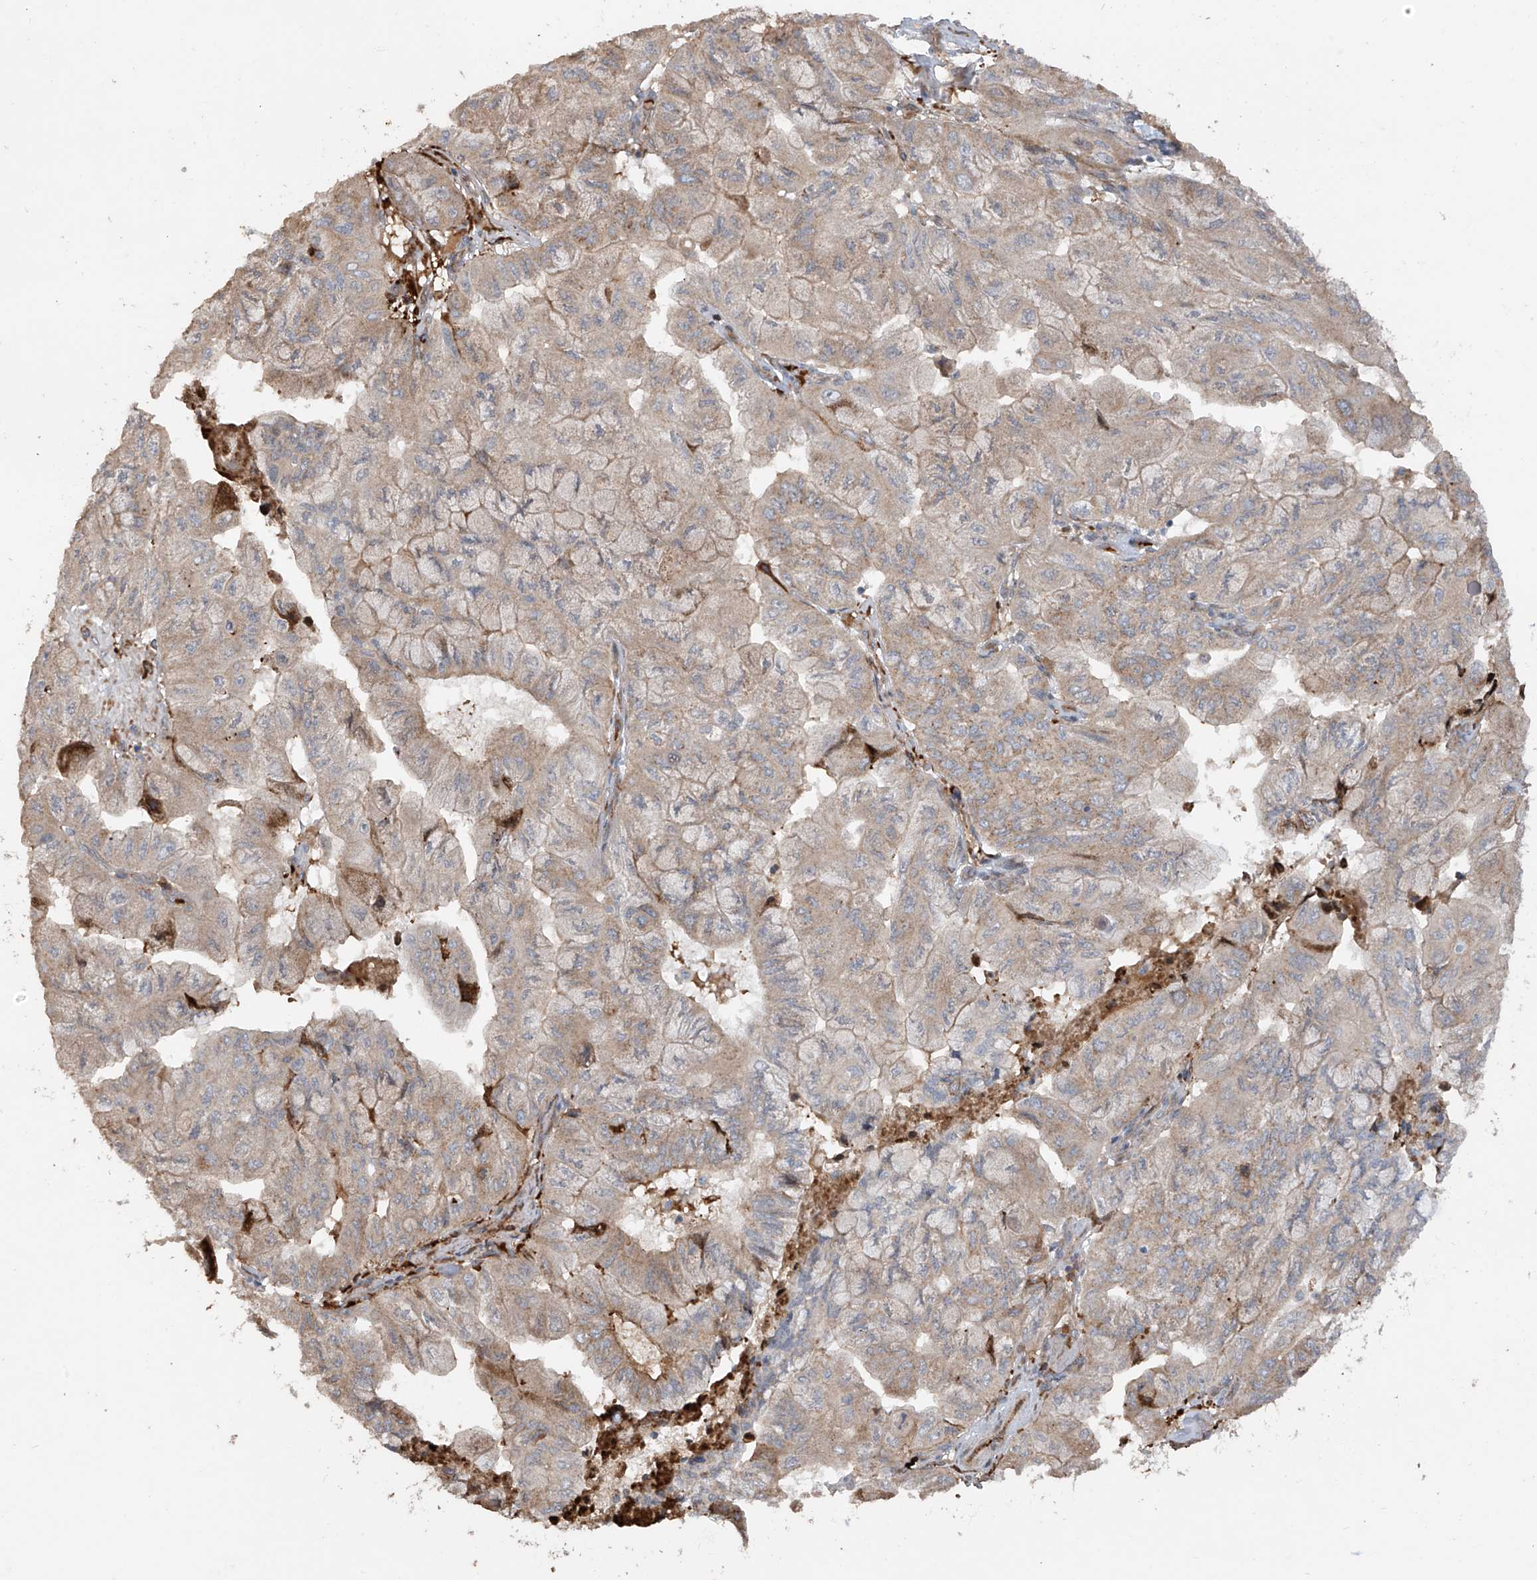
{"staining": {"intensity": "weak", "quantity": "25%-75%", "location": "cytoplasmic/membranous"}, "tissue": "pancreatic cancer", "cell_type": "Tumor cells", "image_type": "cancer", "snomed": [{"axis": "morphology", "description": "Adenocarcinoma, NOS"}, {"axis": "topography", "description": "Pancreas"}], "caption": "Immunohistochemical staining of adenocarcinoma (pancreatic) displays low levels of weak cytoplasmic/membranous protein expression in approximately 25%-75% of tumor cells. (IHC, brightfield microscopy, high magnification).", "gene": "ABTB1", "patient": {"sex": "male", "age": 51}}